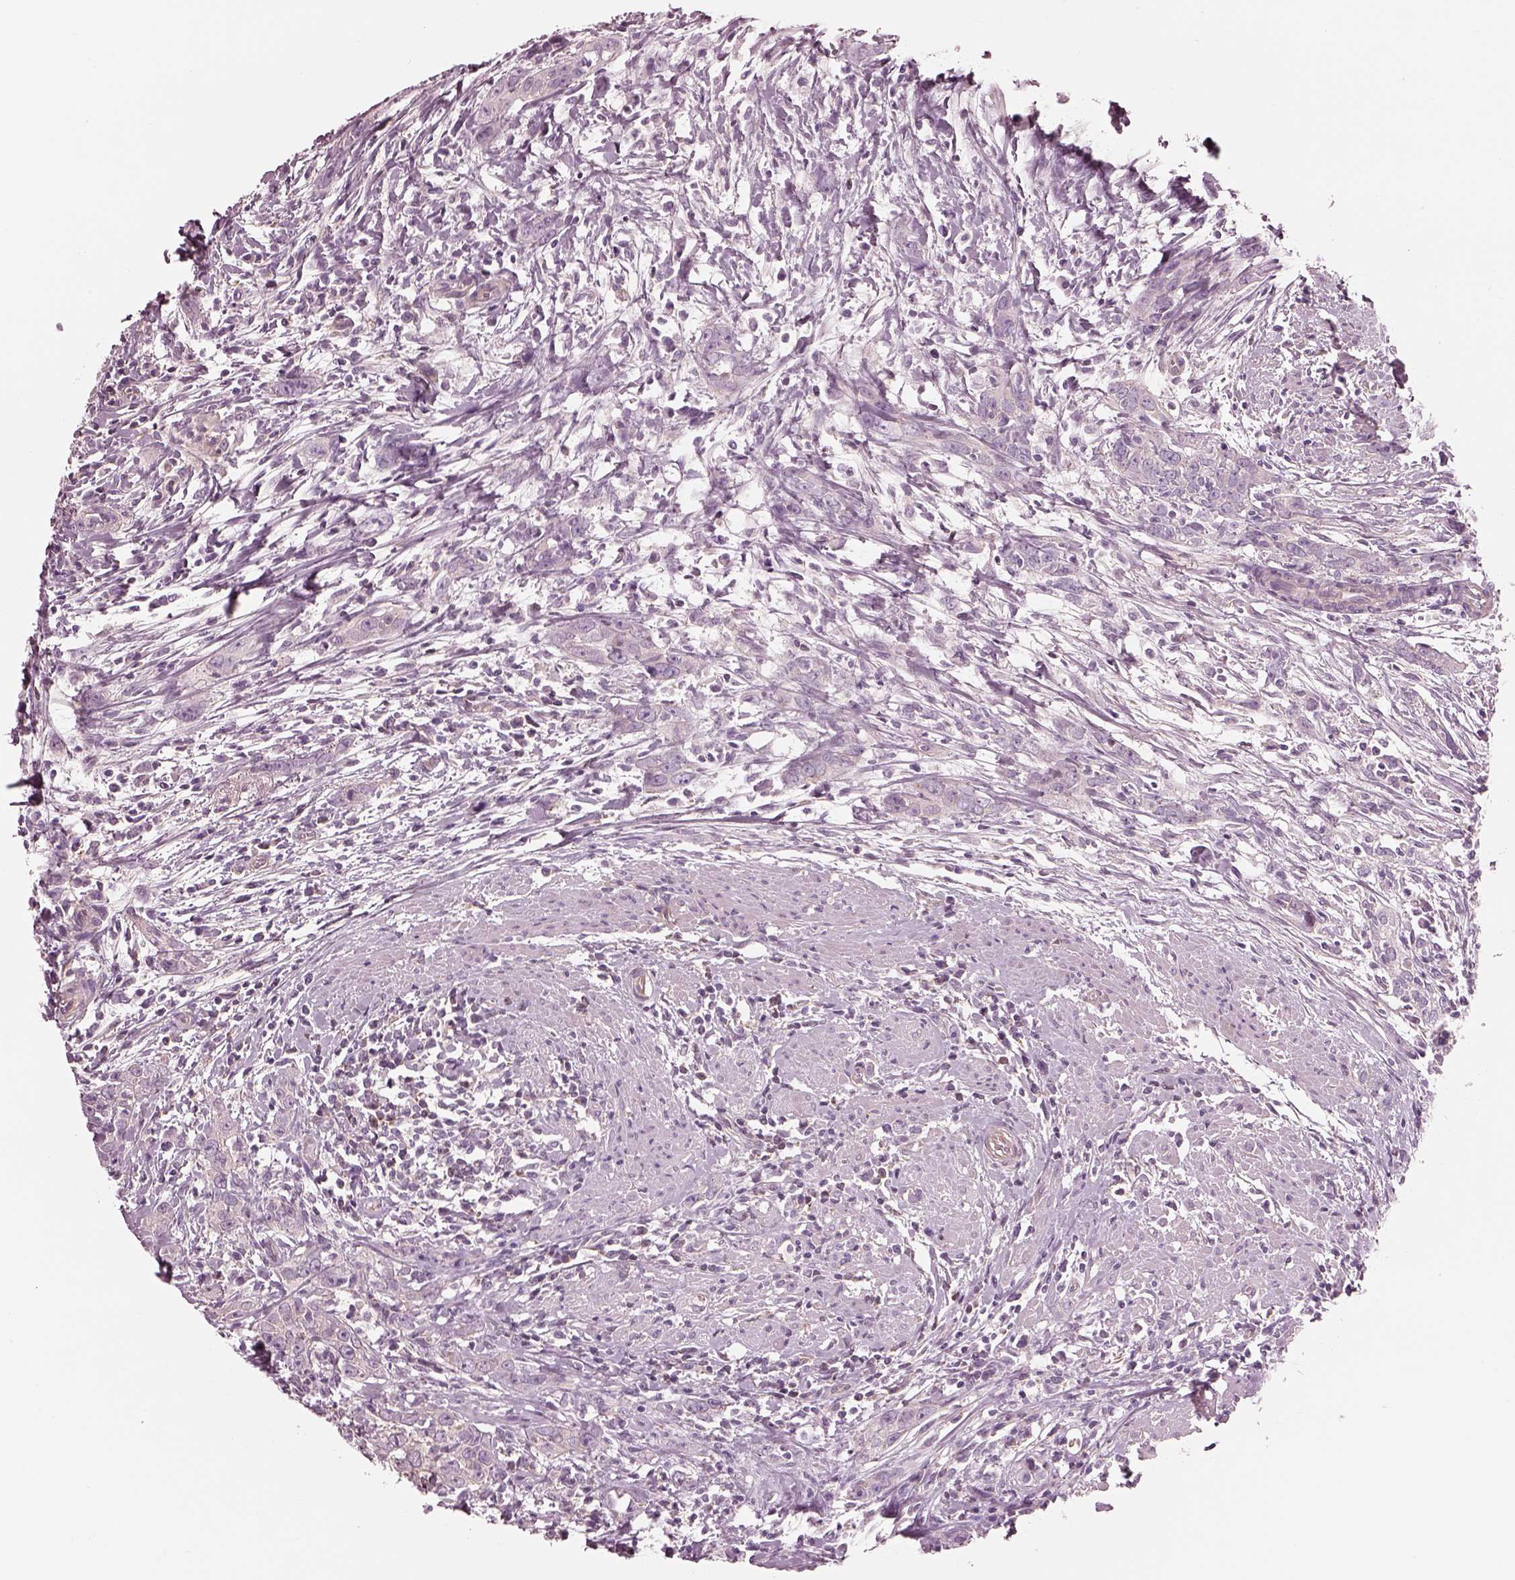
{"staining": {"intensity": "negative", "quantity": "none", "location": "none"}, "tissue": "urothelial cancer", "cell_type": "Tumor cells", "image_type": "cancer", "snomed": [{"axis": "morphology", "description": "Urothelial carcinoma, High grade"}, {"axis": "topography", "description": "Urinary bladder"}], "caption": "IHC of human urothelial cancer reveals no staining in tumor cells.", "gene": "ELAPOR1", "patient": {"sex": "male", "age": 83}}